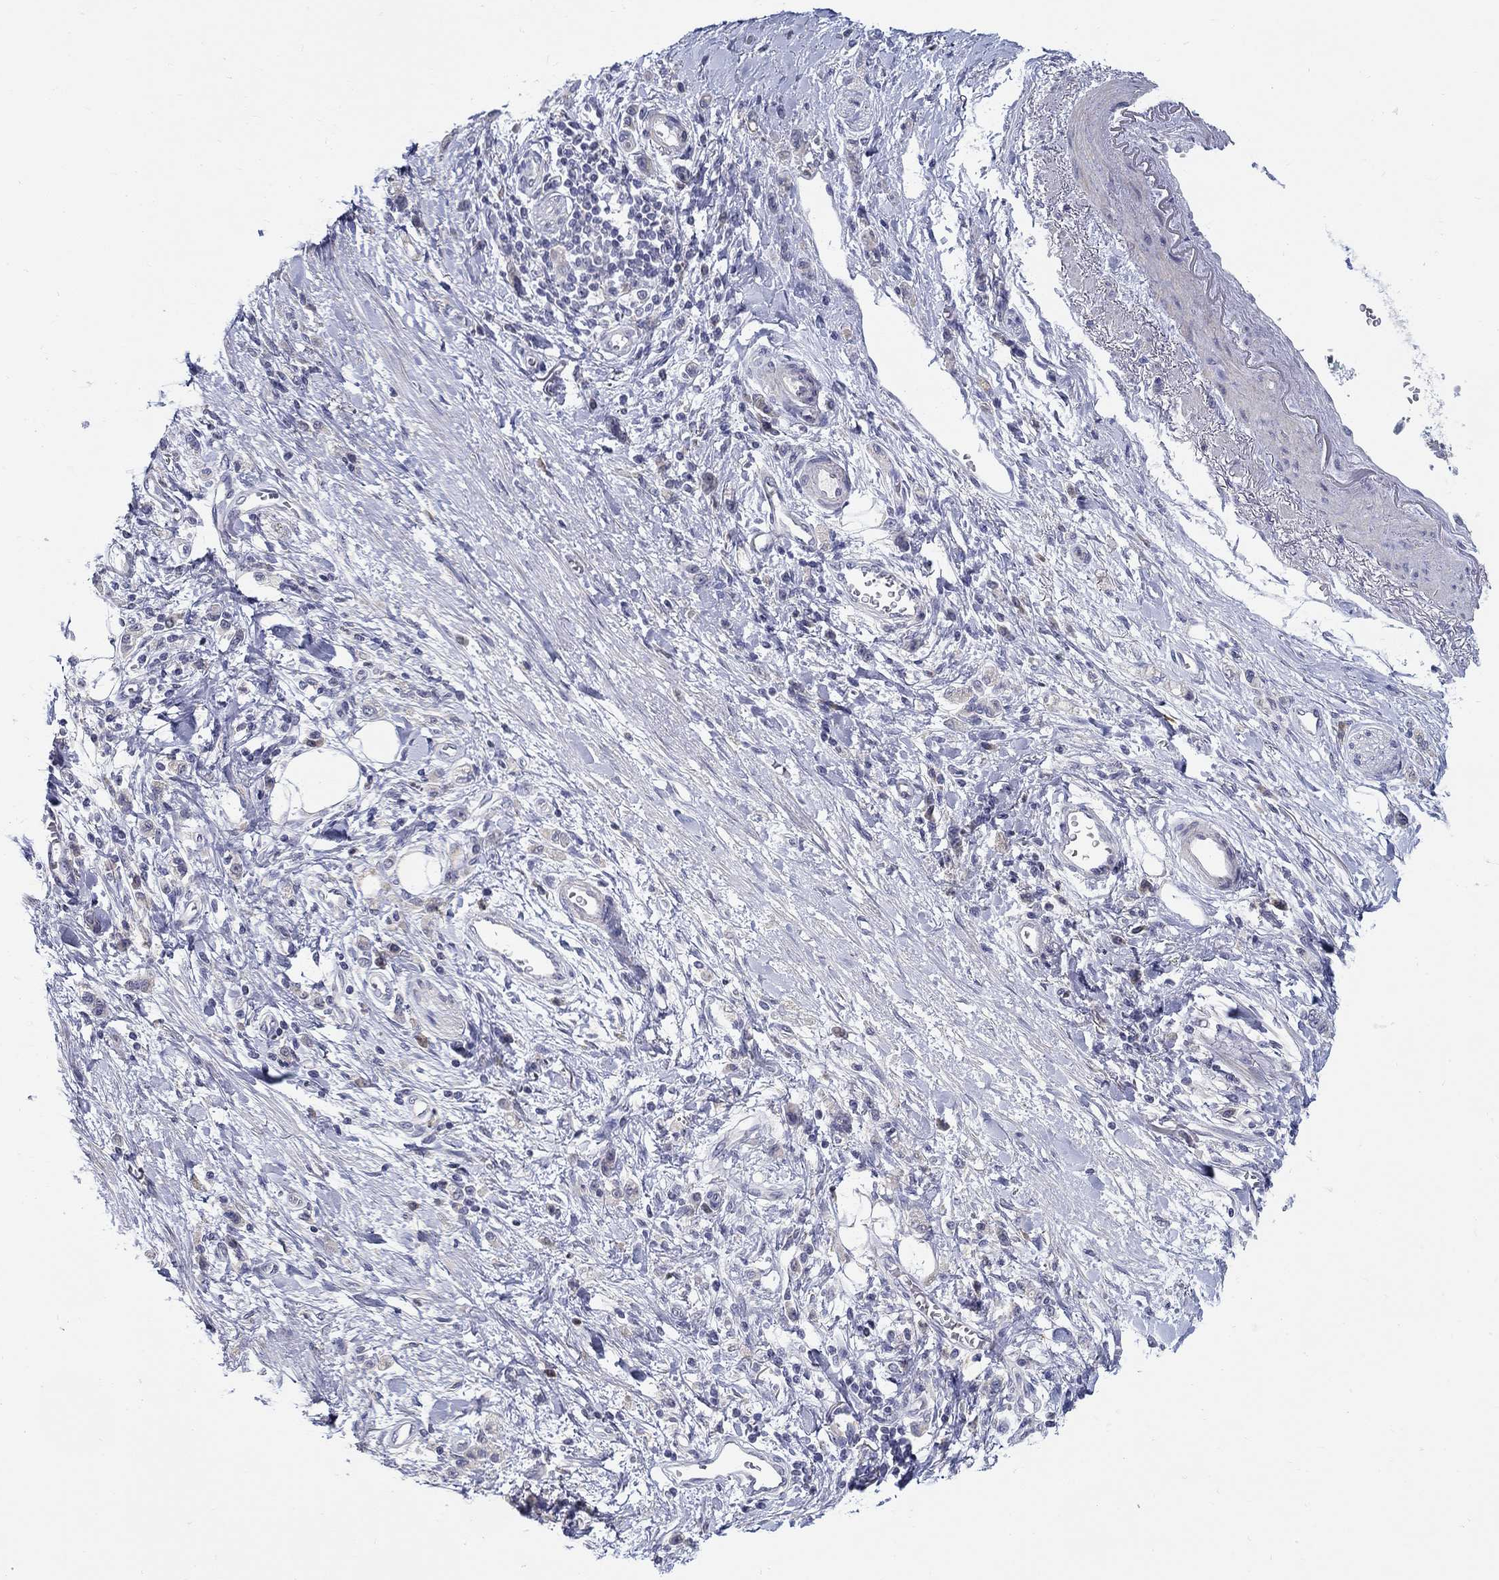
{"staining": {"intensity": "negative", "quantity": "none", "location": "none"}, "tissue": "stomach cancer", "cell_type": "Tumor cells", "image_type": "cancer", "snomed": [{"axis": "morphology", "description": "Adenocarcinoma, NOS"}, {"axis": "topography", "description": "Stomach"}], "caption": "A micrograph of adenocarcinoma (stomach) stained for a protein shows no brown staining in tumor cells.", "gene": "ABCA4", "patient": {"sex": "male", "age": 77}}